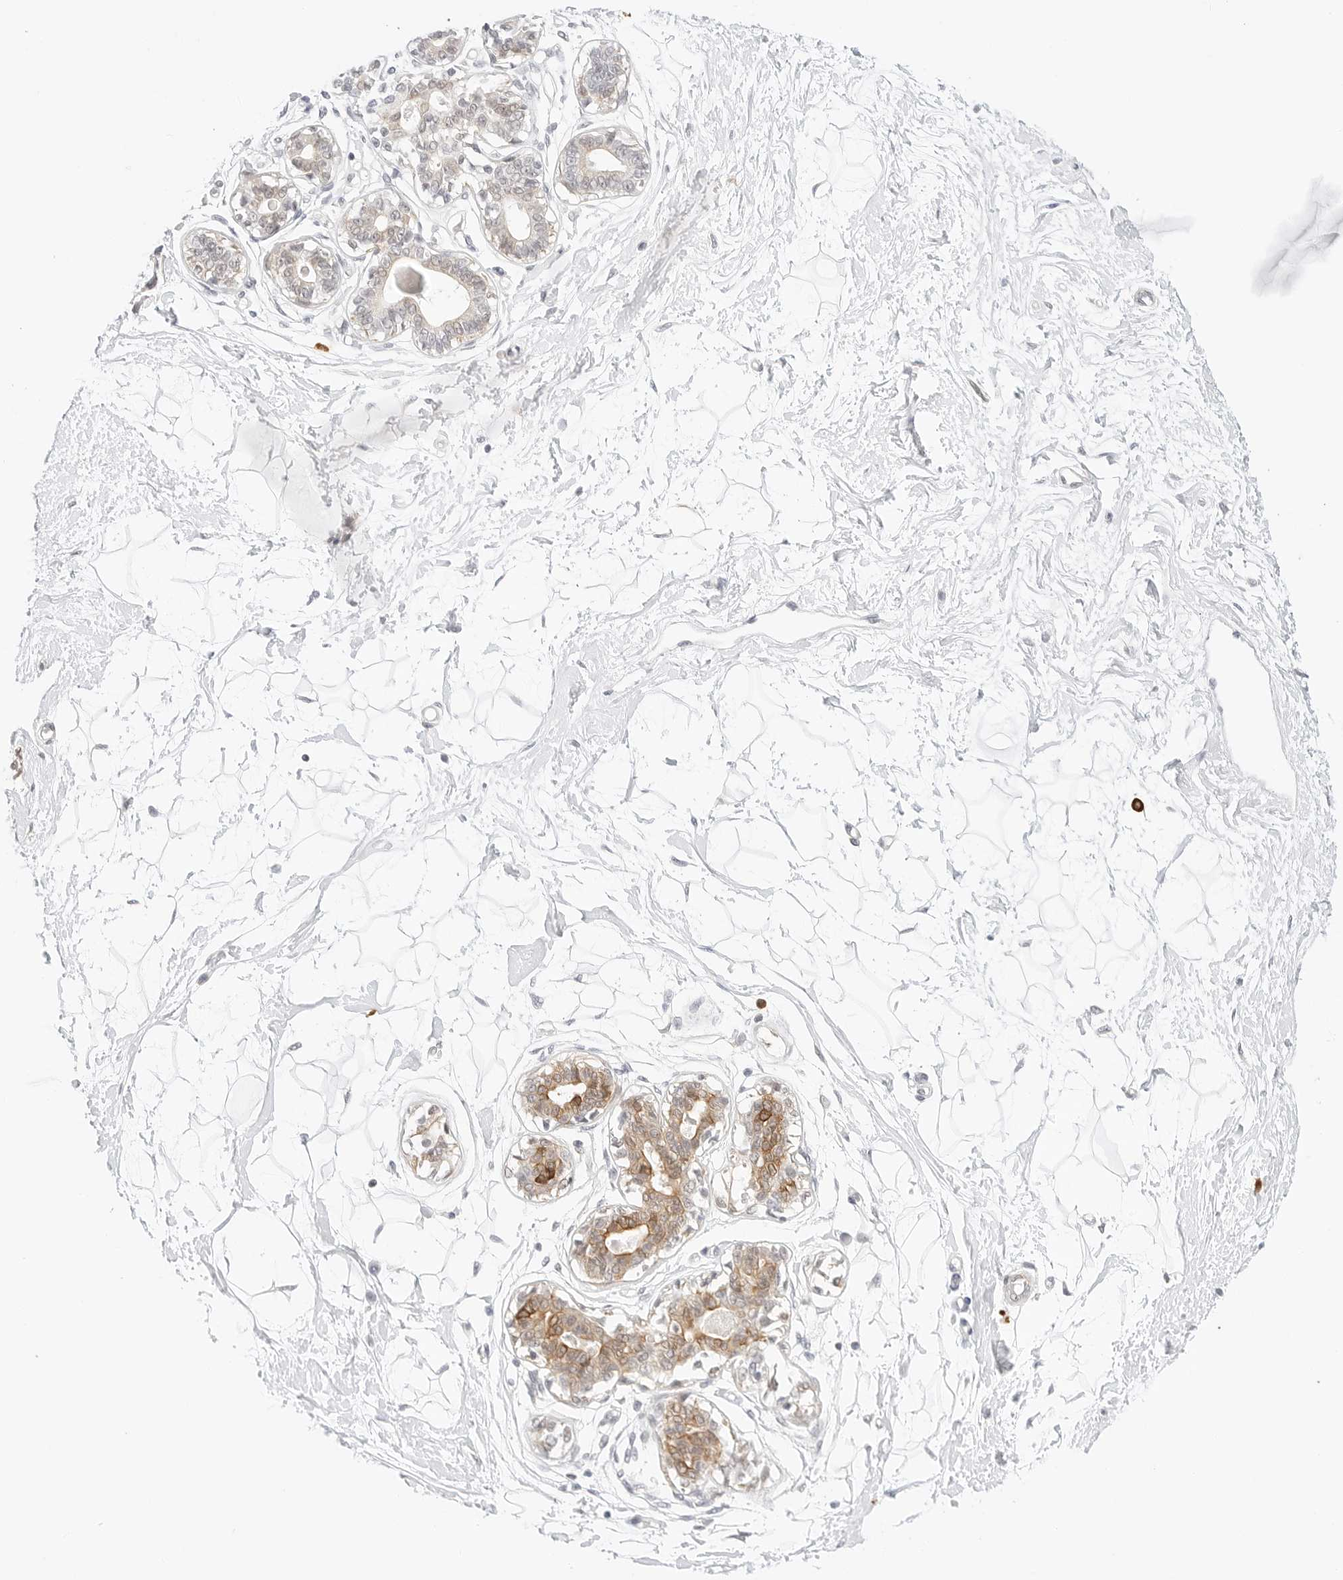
{"staining": {"intensity": "negative", "quantity": "none", "location": "none"}, "tissue": "breast", "cell_type": "Adipocytes", "image_type": "normal", "snomed": [{"axis": "morphology", "description": "Normal tissue, NOS"}, {"axis": "topography", "description": "Breast"}], "caption": "Immunohistochemical staining of normal human breast displays no significant staining in adipocytes. (Stains: DAB IHC with hematoxylin counter stain, Microscopy: brightfield microscopy at high magnification).", "gene": "TEKT2", "patient": {"sex": "female", "age": 45}}